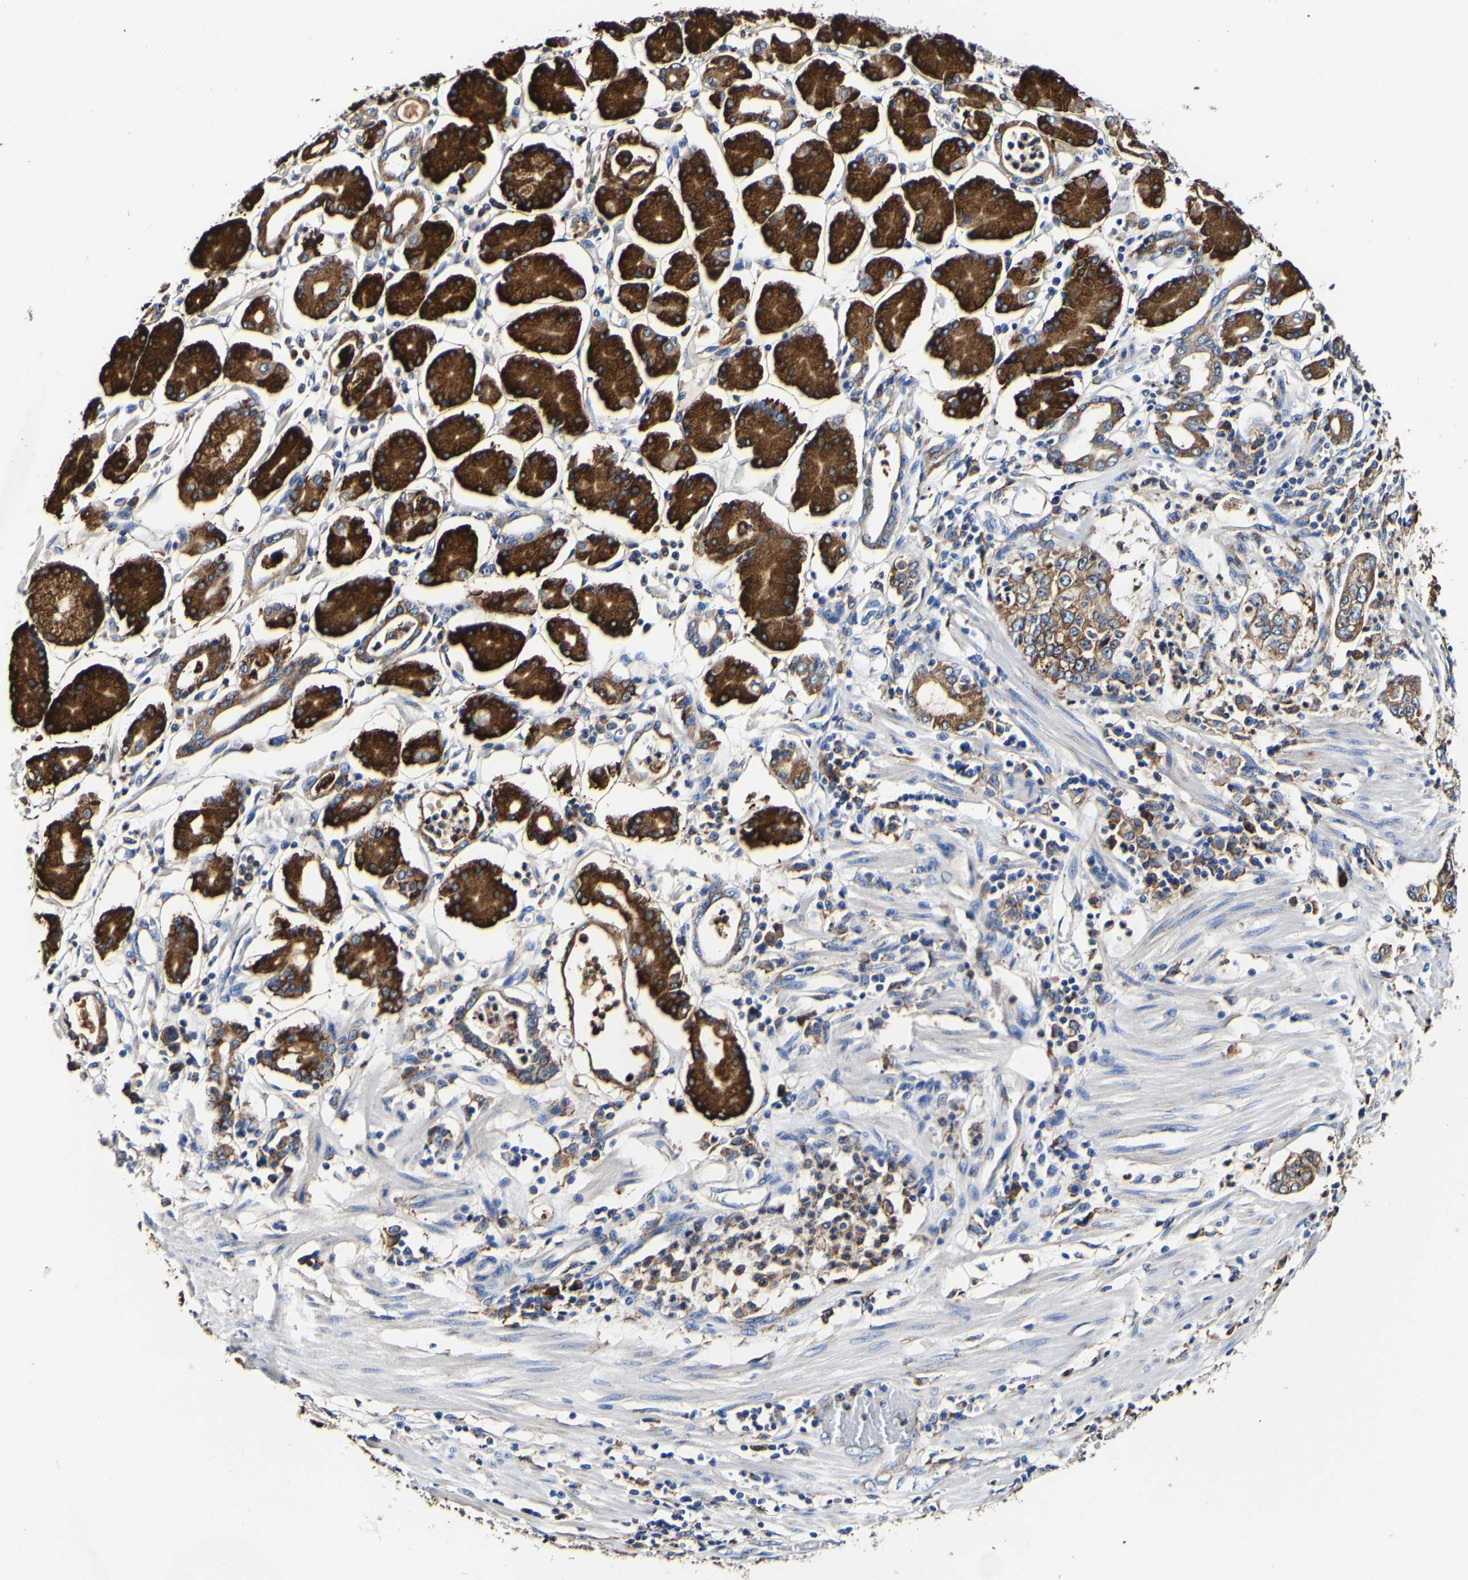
{"staining": {"intensity": "moderate", "quantity": ">75%", "location": "cytoplasmic/membranous"}, "tissue": "stomach cancer", "cell_type": "Tumor cells", "image_type": "cancer", "snomed": [{"axis": "morphology", "description": "Adenocarcinoma, NOS"}, {"axis": "topography", "description": "Stomach"}], "caption": "Brown immunohistochemical staining in stomach adenocarcinoma displays moderate cytoplasmic/membranous staining in approximately >75% of tumor cells.", "gene": "P4HB", "patient": {"sex": "male", "age": 76}}